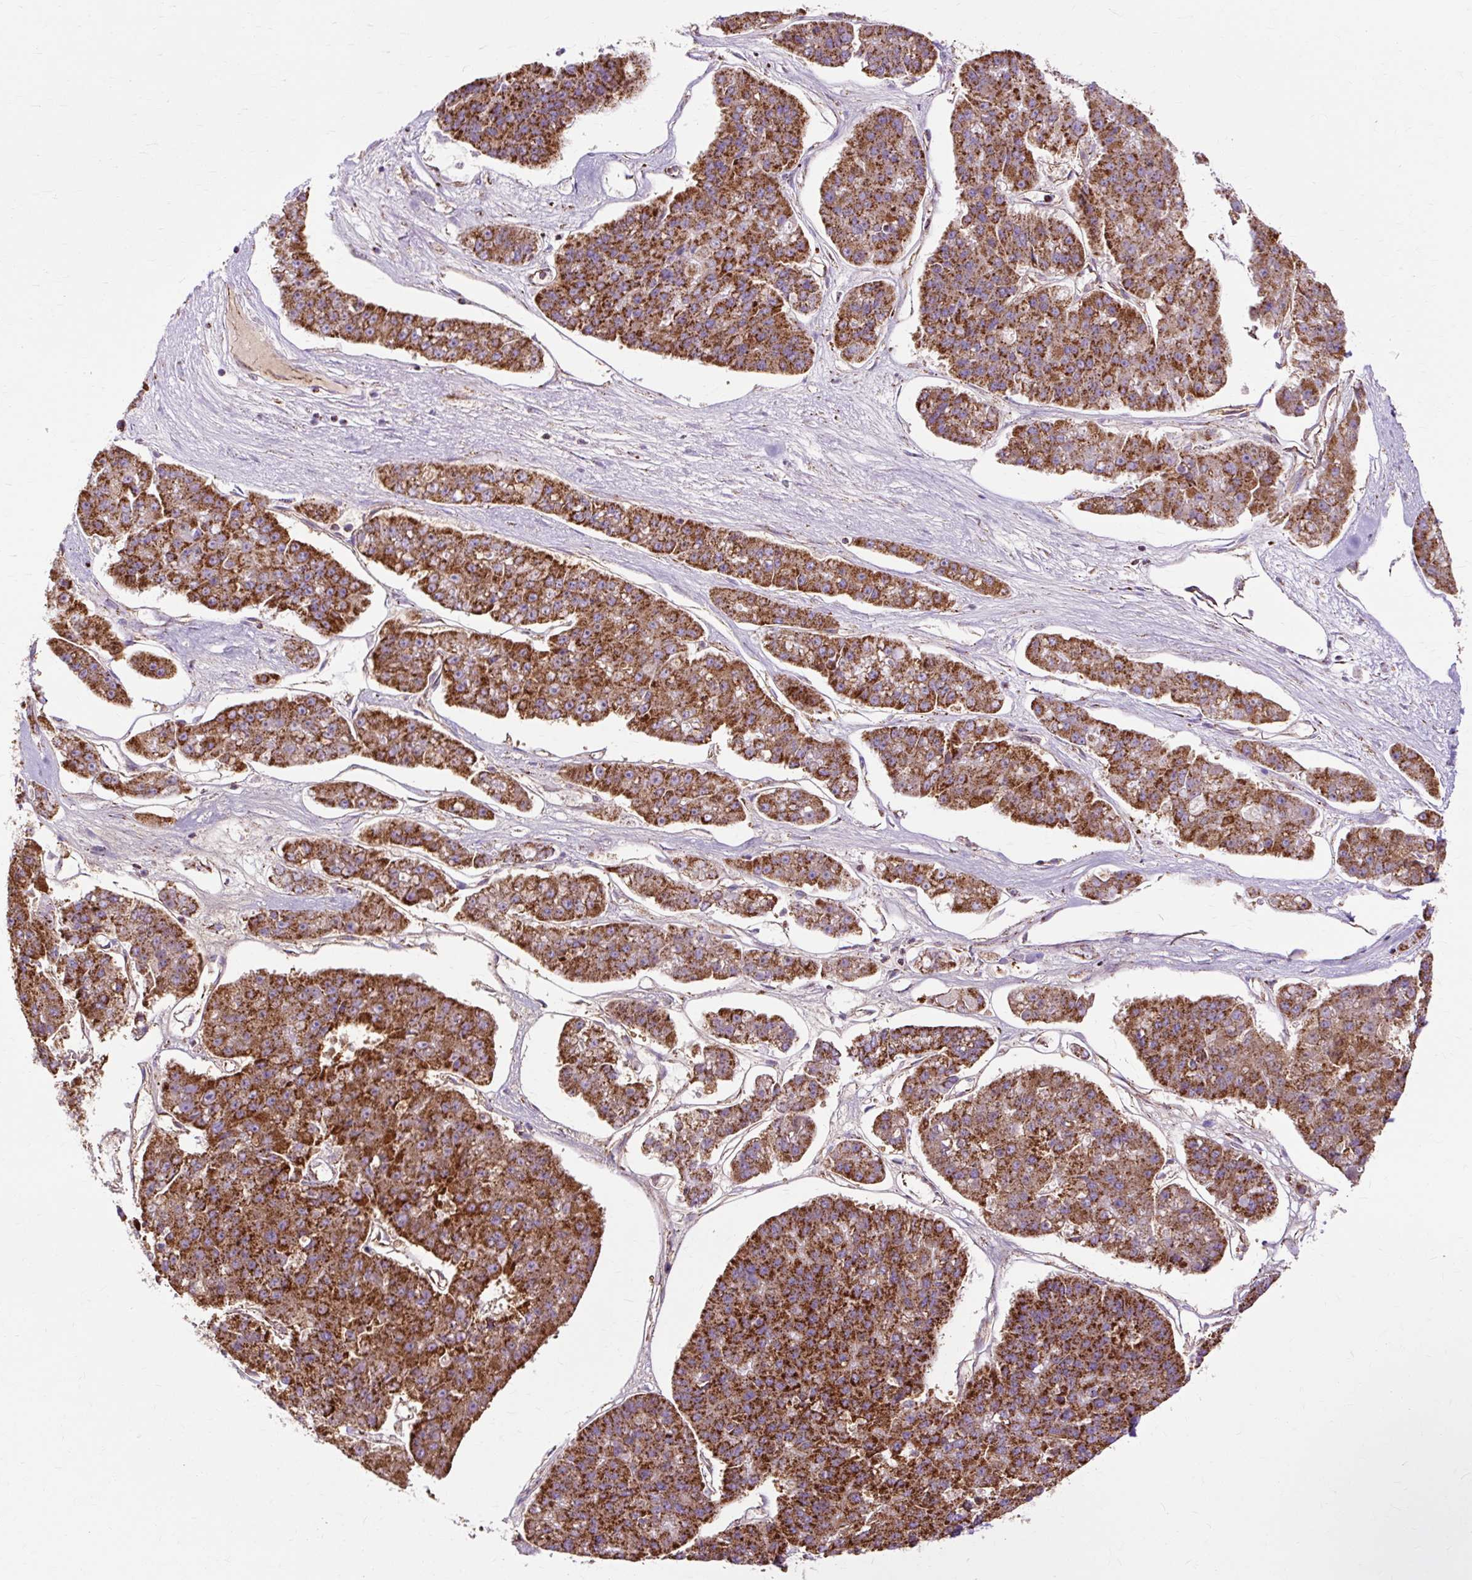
{"staining": {"intensity": "strong", "quantity": ">75%", "location": "cytoplasmic/membranous"}, "tissue": "pancreatic cancer", "cell_type": "Tumor cells", "image_type": "cancer", "snomed": [{"axis": "morphology", "description": "Adenocarcinoma, NOS"}, {"axis": "topography", "description": "Pancreas"}], "caption": "IHC (DAB (3,3'-diaminobenzidine)) staining of human pancreatic cancer (adenocarcinoma) demonstrates strong cytoplasmic/membranous protein expression in approximately >75% of tumor cells.", "gene": "DLAT", "patient": {"sex": "male", "age": 50}}